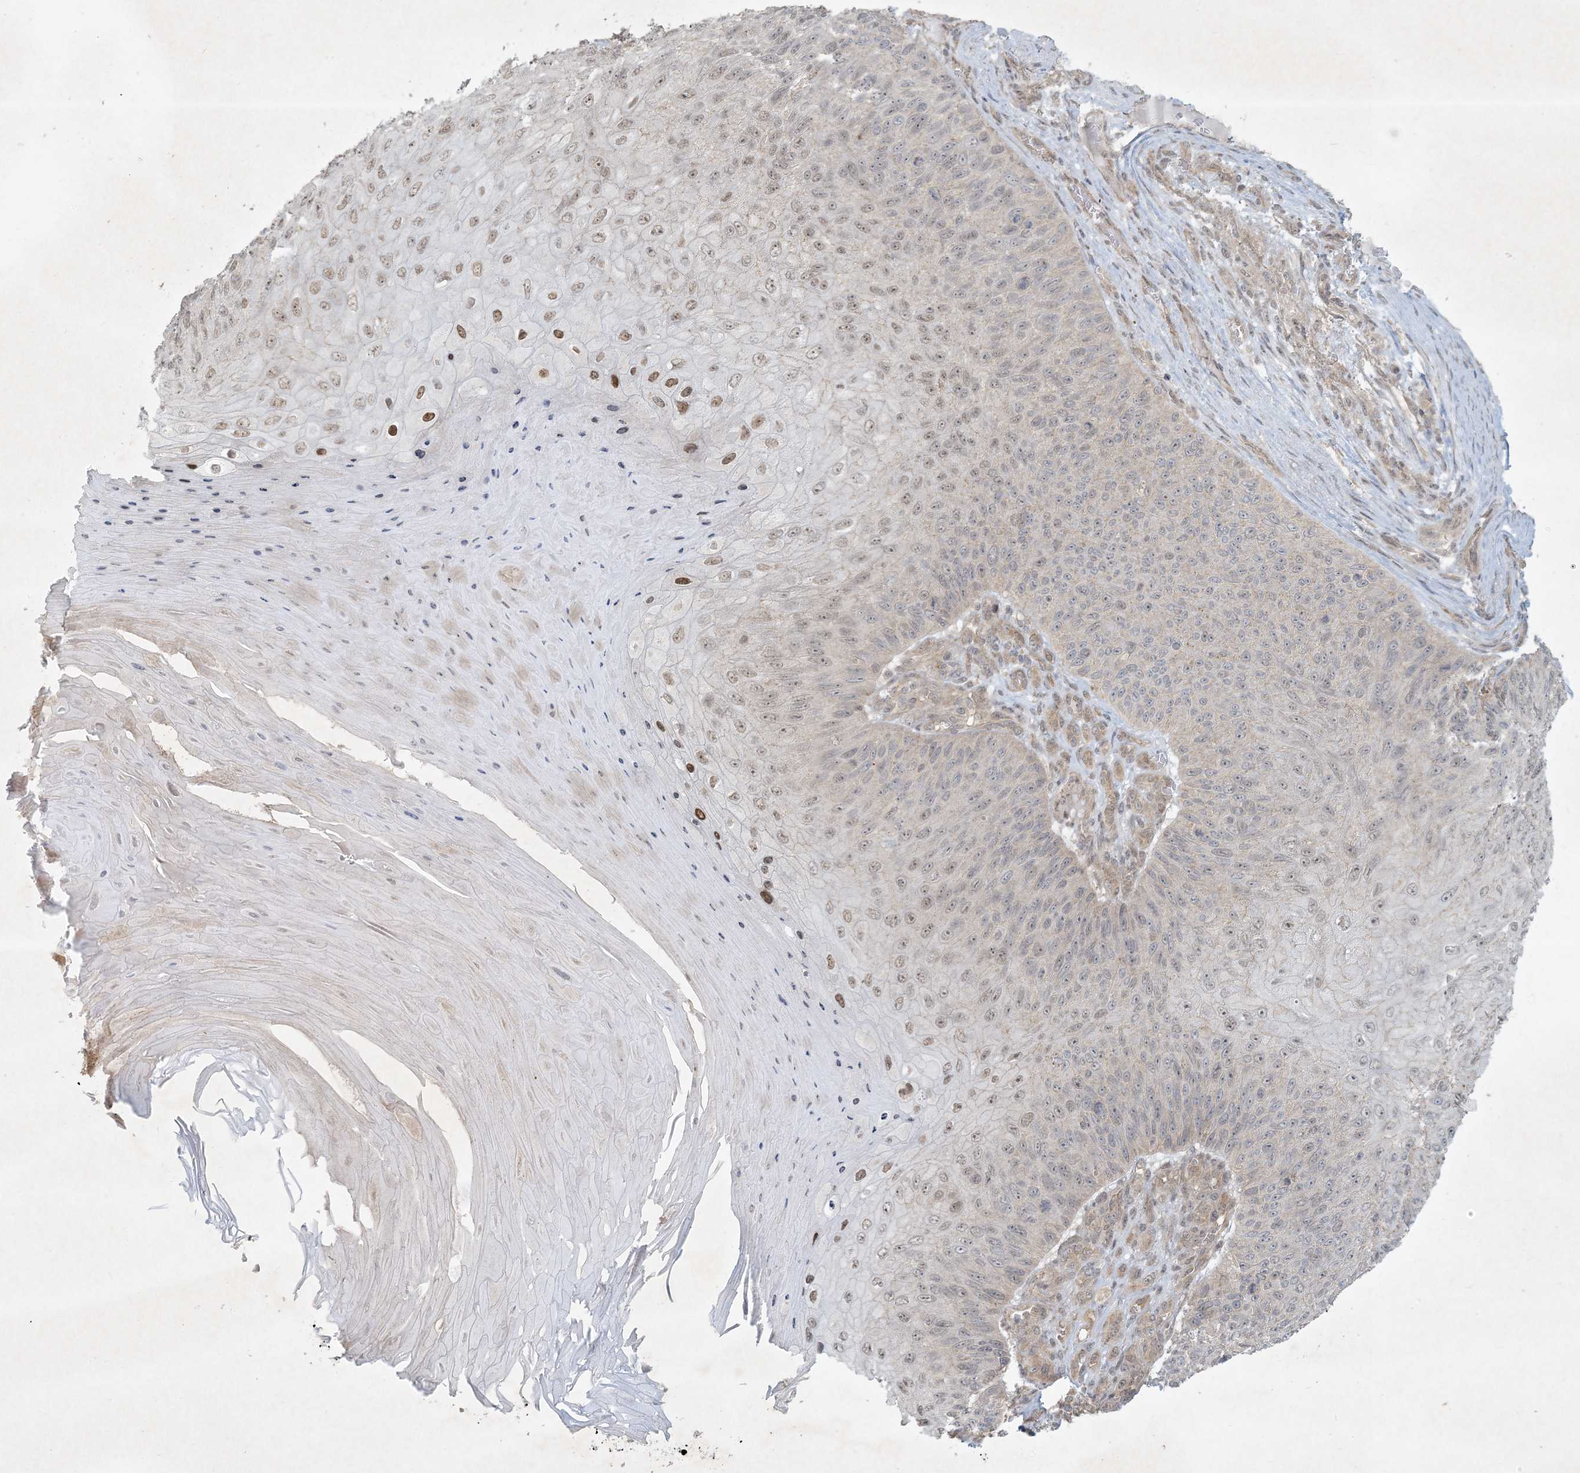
{"staining": {"intensity": "moderate", "quantity": "<25%", "location": "nuclear"}, "tissue": "skin cancer", "cell_type": "Tumor cells", "image_type": "cancer", "snomed": [{"axis": "morphology", "description": "Squamous cell carcinoma, NOS"}, {"axis": "topography", "description": "Skin"}], "caption": "Moderate nuclear expression for a protein is identified in about <25% of tumor cells of squamous cell carcinoma (skin) using immunohistochemistry.", "gene": "BCORL1", "patient": {"sex": "female", "age": 88}}